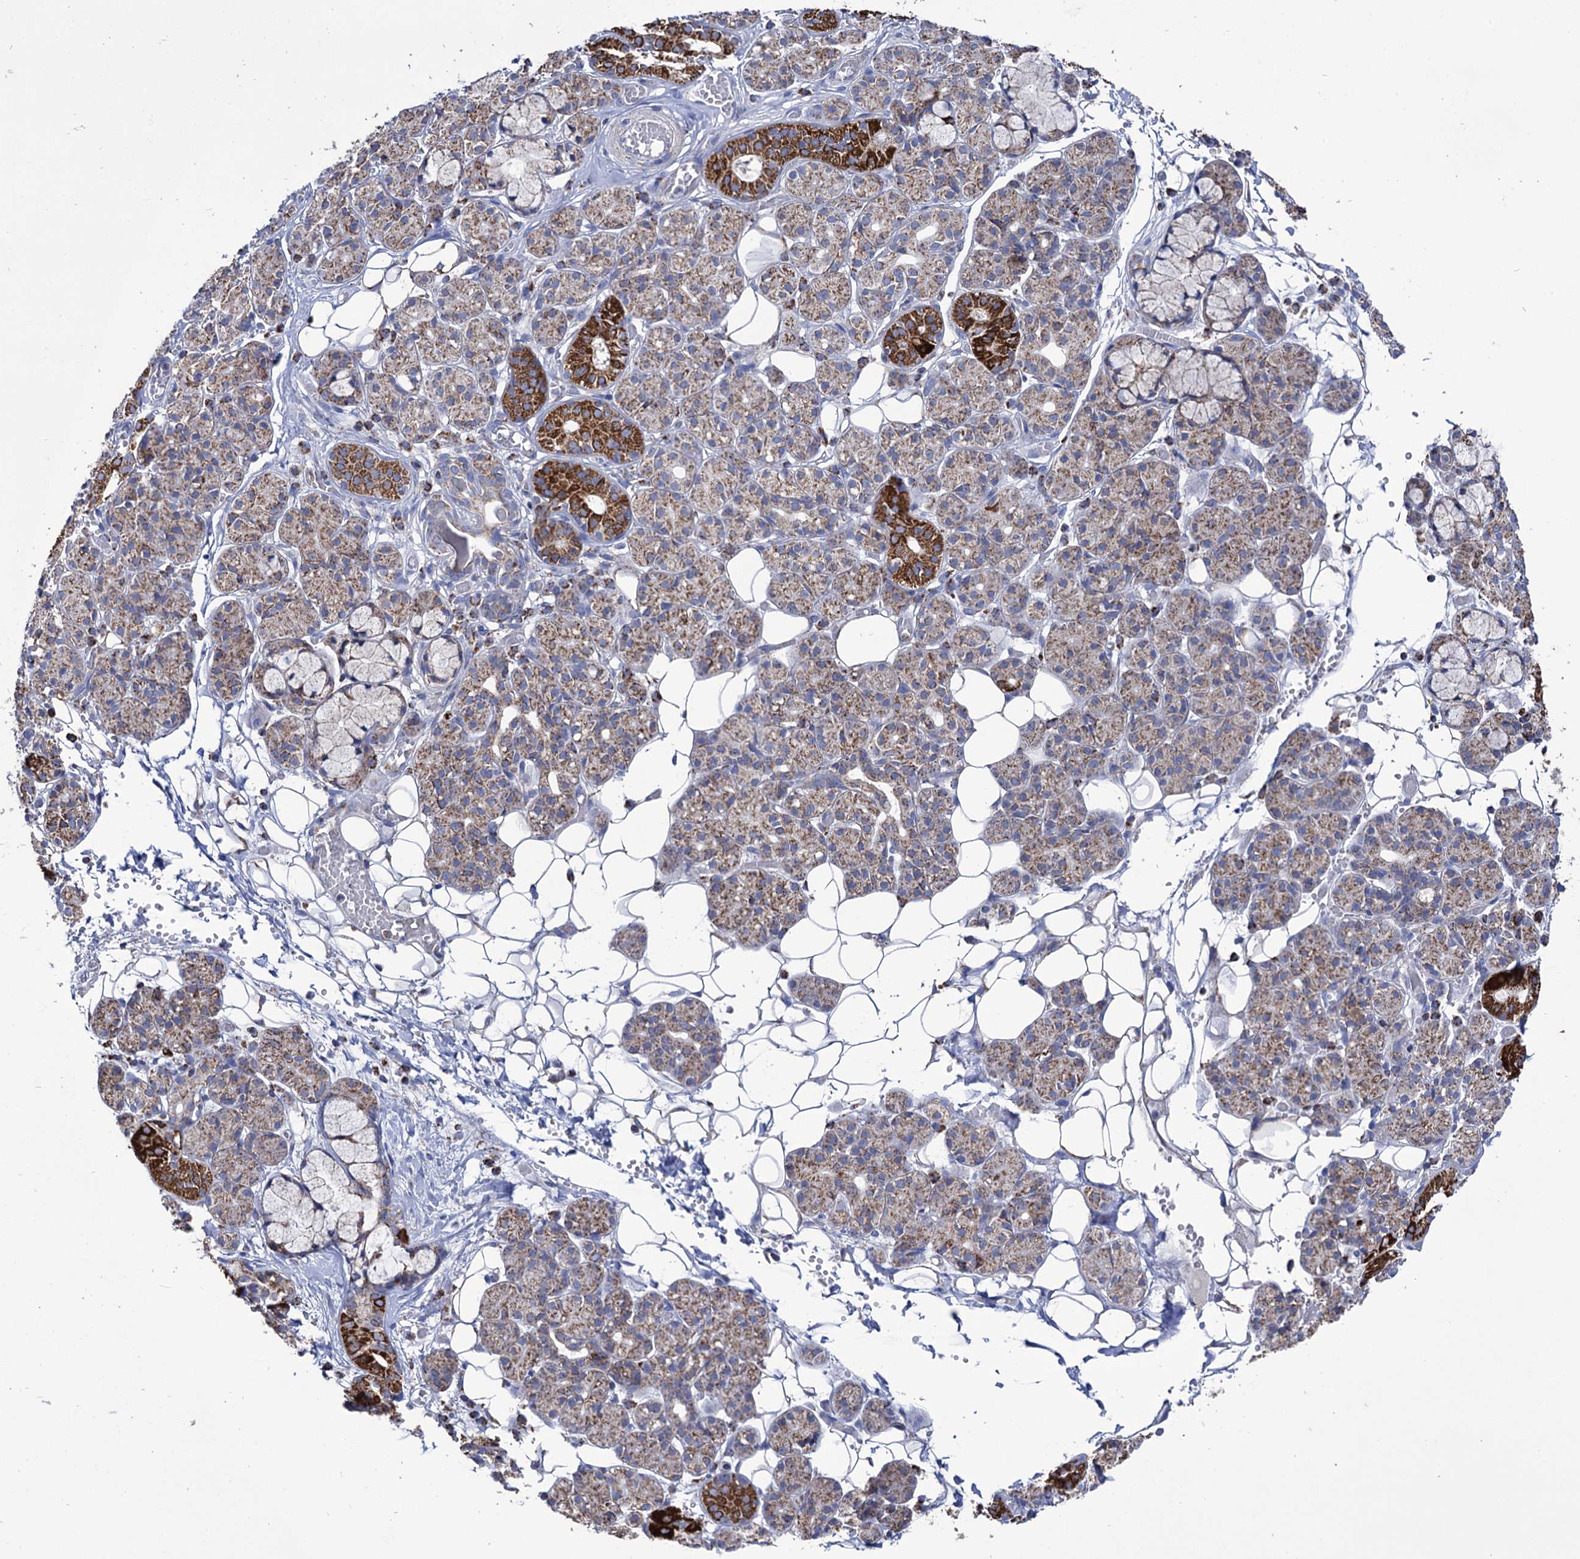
{"staining": {"intensity": "strong", "quantity": "<25%", "location": "cytoplasmic/membranous"}, "tissue": "salivary gland", "cell_type": "Glandular cells", "image_type": "normal", "snomed": [{"axis": "morphology", "description": "Normal tissue, NOS"}, {"axis": "topography", "description": "Salivary gland"}], "caption": "Strong cytoplasmic/membranous positivity is identified in approximately <25% of glandular cells in benign salivary gland.", "gene": "ABHD10", "patient": {"sex": "male", "age": 63}}